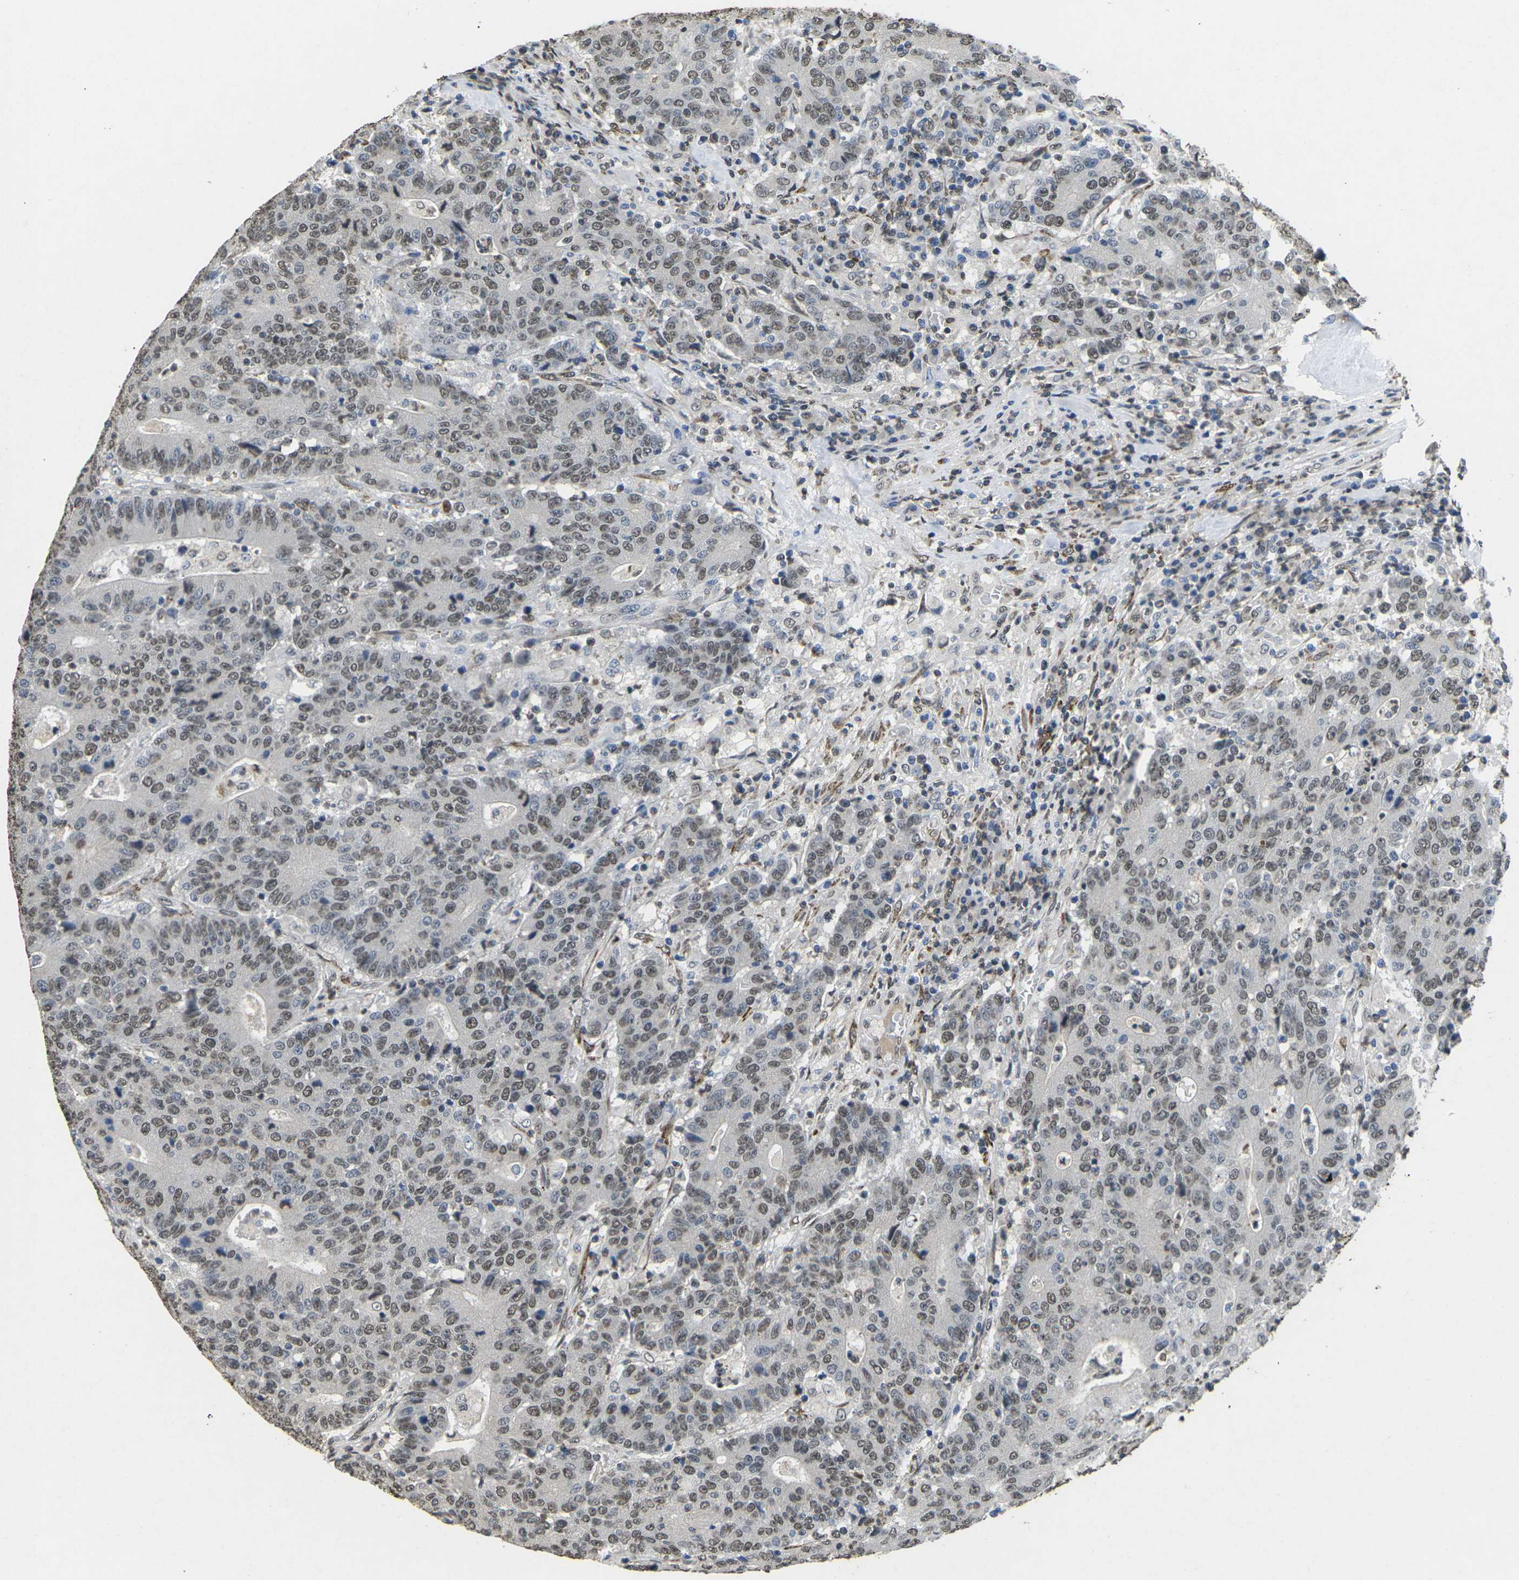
{"staining": {"intensity": "weak", "quantity": ">75%", "location": "nuclear"}, "tissue": "colorectal cancer", "cell_type": "Tumor cells", "image_type": "cancer", "snomed": [{"axis": "morphology", "description": "Normal tissue, NOS"}, {"axis": "morphology", "description": "Adenocarcinoma, NOS"}, {"axis": "topography", "description": "Colon"}], "caption": "IHC staining of colorectal adenocarcinoma, which exhibits low levels of weak nuclear positivity in approximately >75% of tumor cells indicating weak nuclear protein positivity. The staining was performed using DAB (3,3'-diaminobenzidine) (brown) for protein detection and nuclei were counterstained in hematoxylin (blue).", "gene": "SCNN1B", "patient": {"sex": "female", "age": 75}}